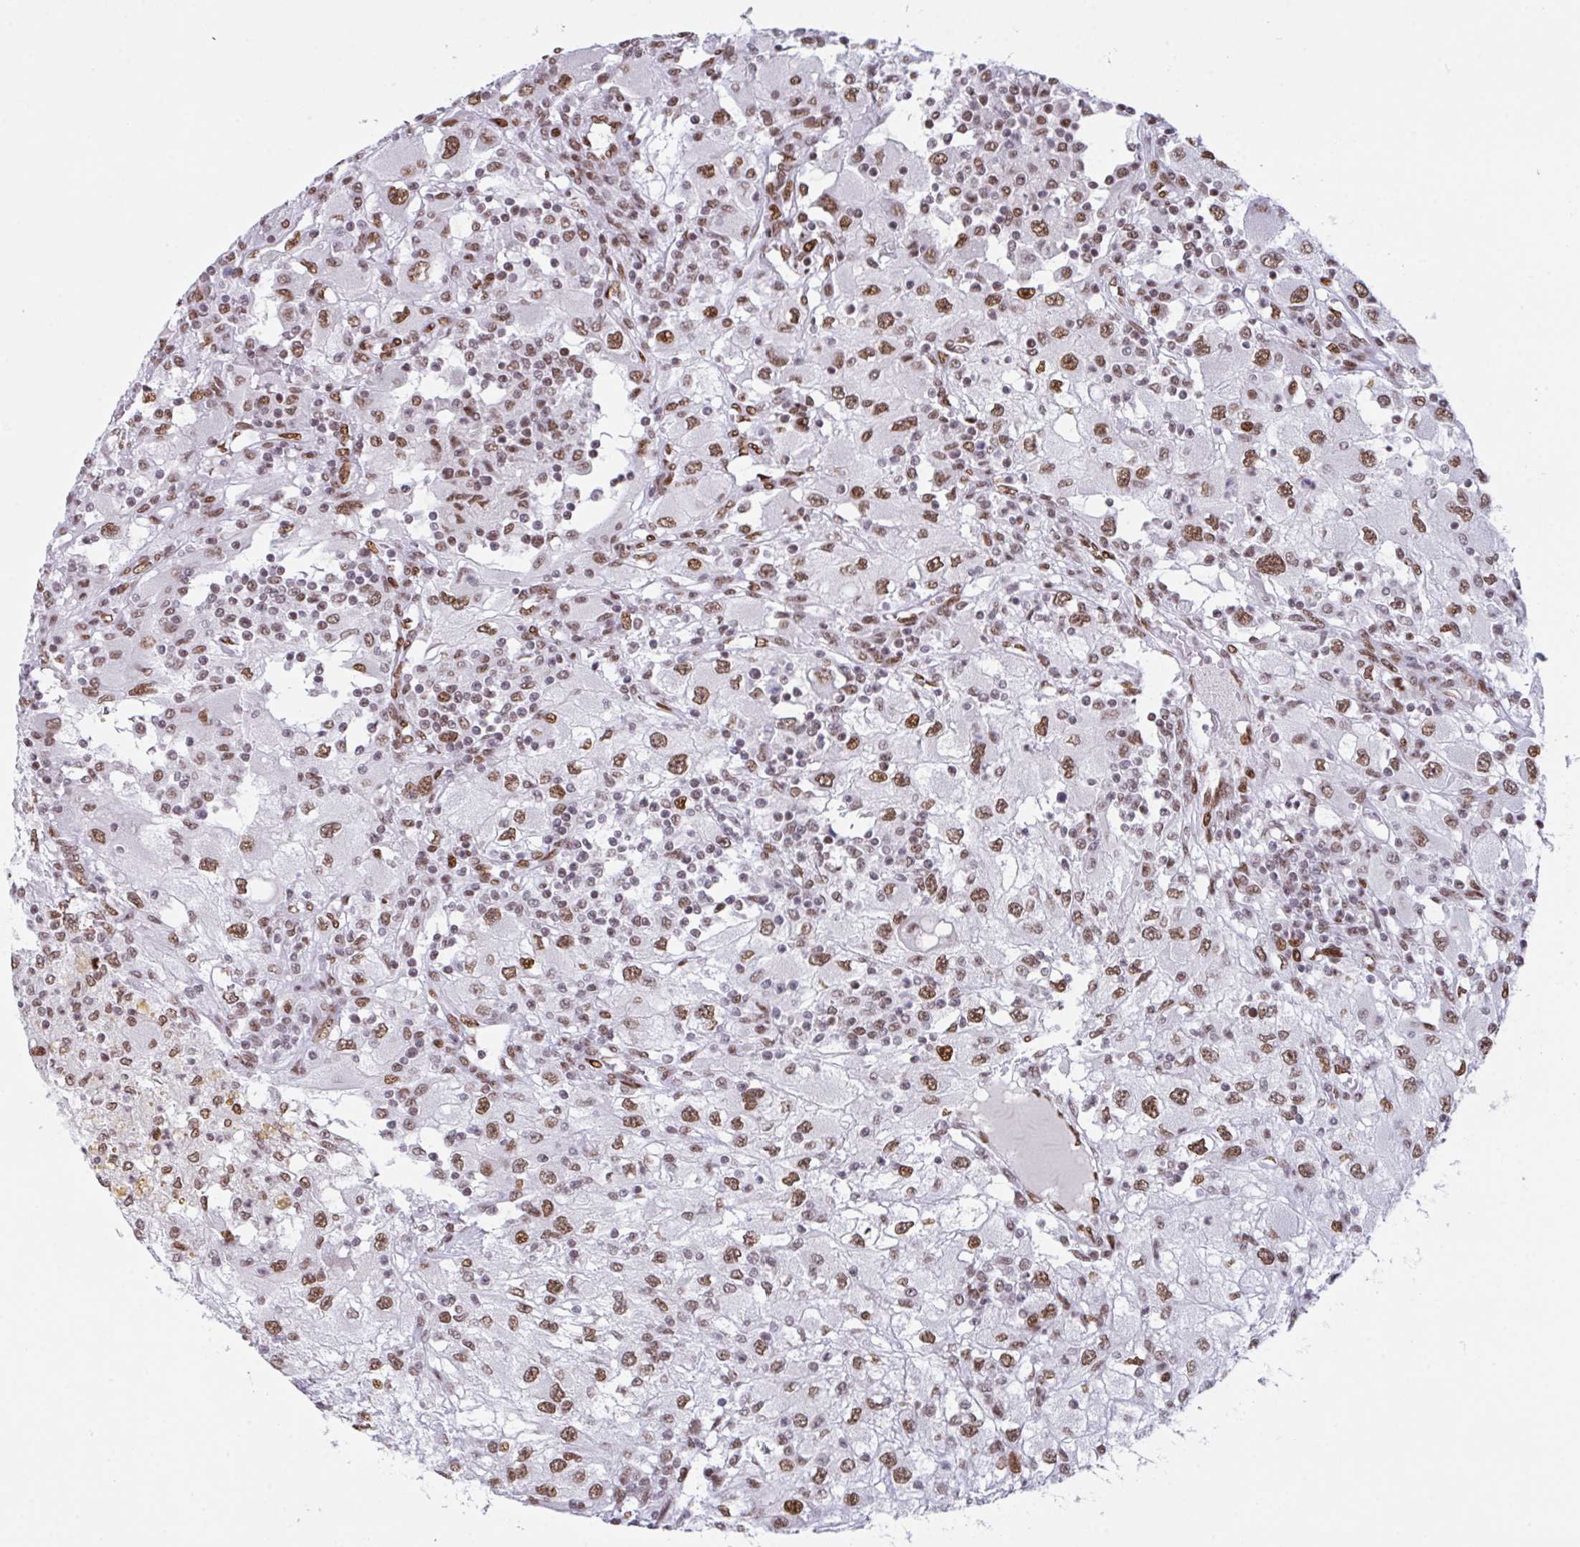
{"staining": {"intensity": "moderate", "quantity": ">75%", "location": "nuclear"}, "tissue": "renal cancer", "cell_type": "Tumor cells", "image_type": "cancer", "snomed": [{"axis": "morphology", "description": "Adenocarcinoma, NOS"}, {"axis": "topography", "description": "Kidney"}], "caption": "High-magnification brightfield microscopy of renal adenocarcinoma stained with DAB (brown) and counterstained with hematoxylin (blue). tumor cells exhibit moderate nuclear expression is appreciated in about>75% of cells.", "gene": "CLP1", "patient": {"sex": "female", "age": 67}}